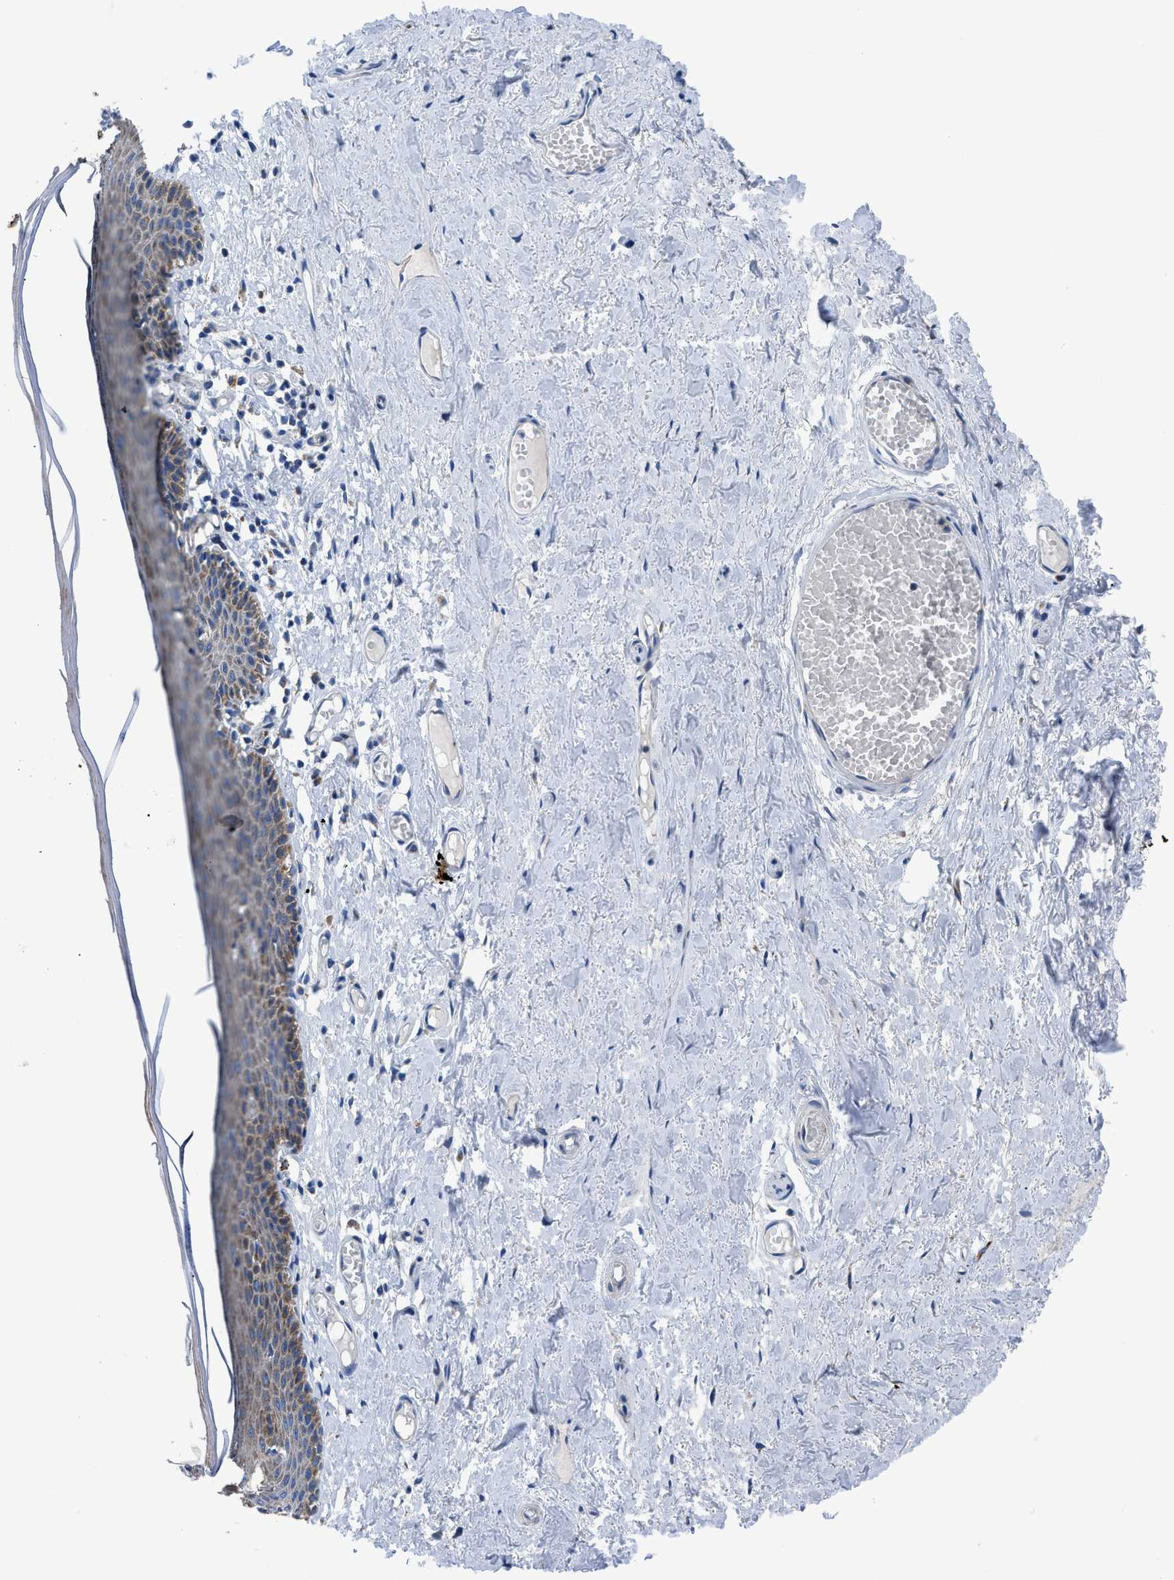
{"staining": {"intensity": "moderate", "quantity": ">75%", "location": "cytoplasmic/membranous"}, "tissue": "skin", "cell_type": "Epidermal cells", "image_type": "normal", "snomed": [{"axis": "morphology", "description": "Normal tissue, NOS"}, {"axis": "topography", "description": "Adipose tissue"}, {"axis": "topography", "description": "Vascular tissue"}, {"axis": "topography", "description": "Anal"}, {"axis": "topography", "description": "Peripheral nerve tissue"}], "caption": "Immunohistochemical staining of benign human skin displays moderate cytoplasmic/membranous protein expression in approximately >75% of epidermal cells.", "gene": "ZDHHC3", "patient": {"sex": "female", "age": 54}}